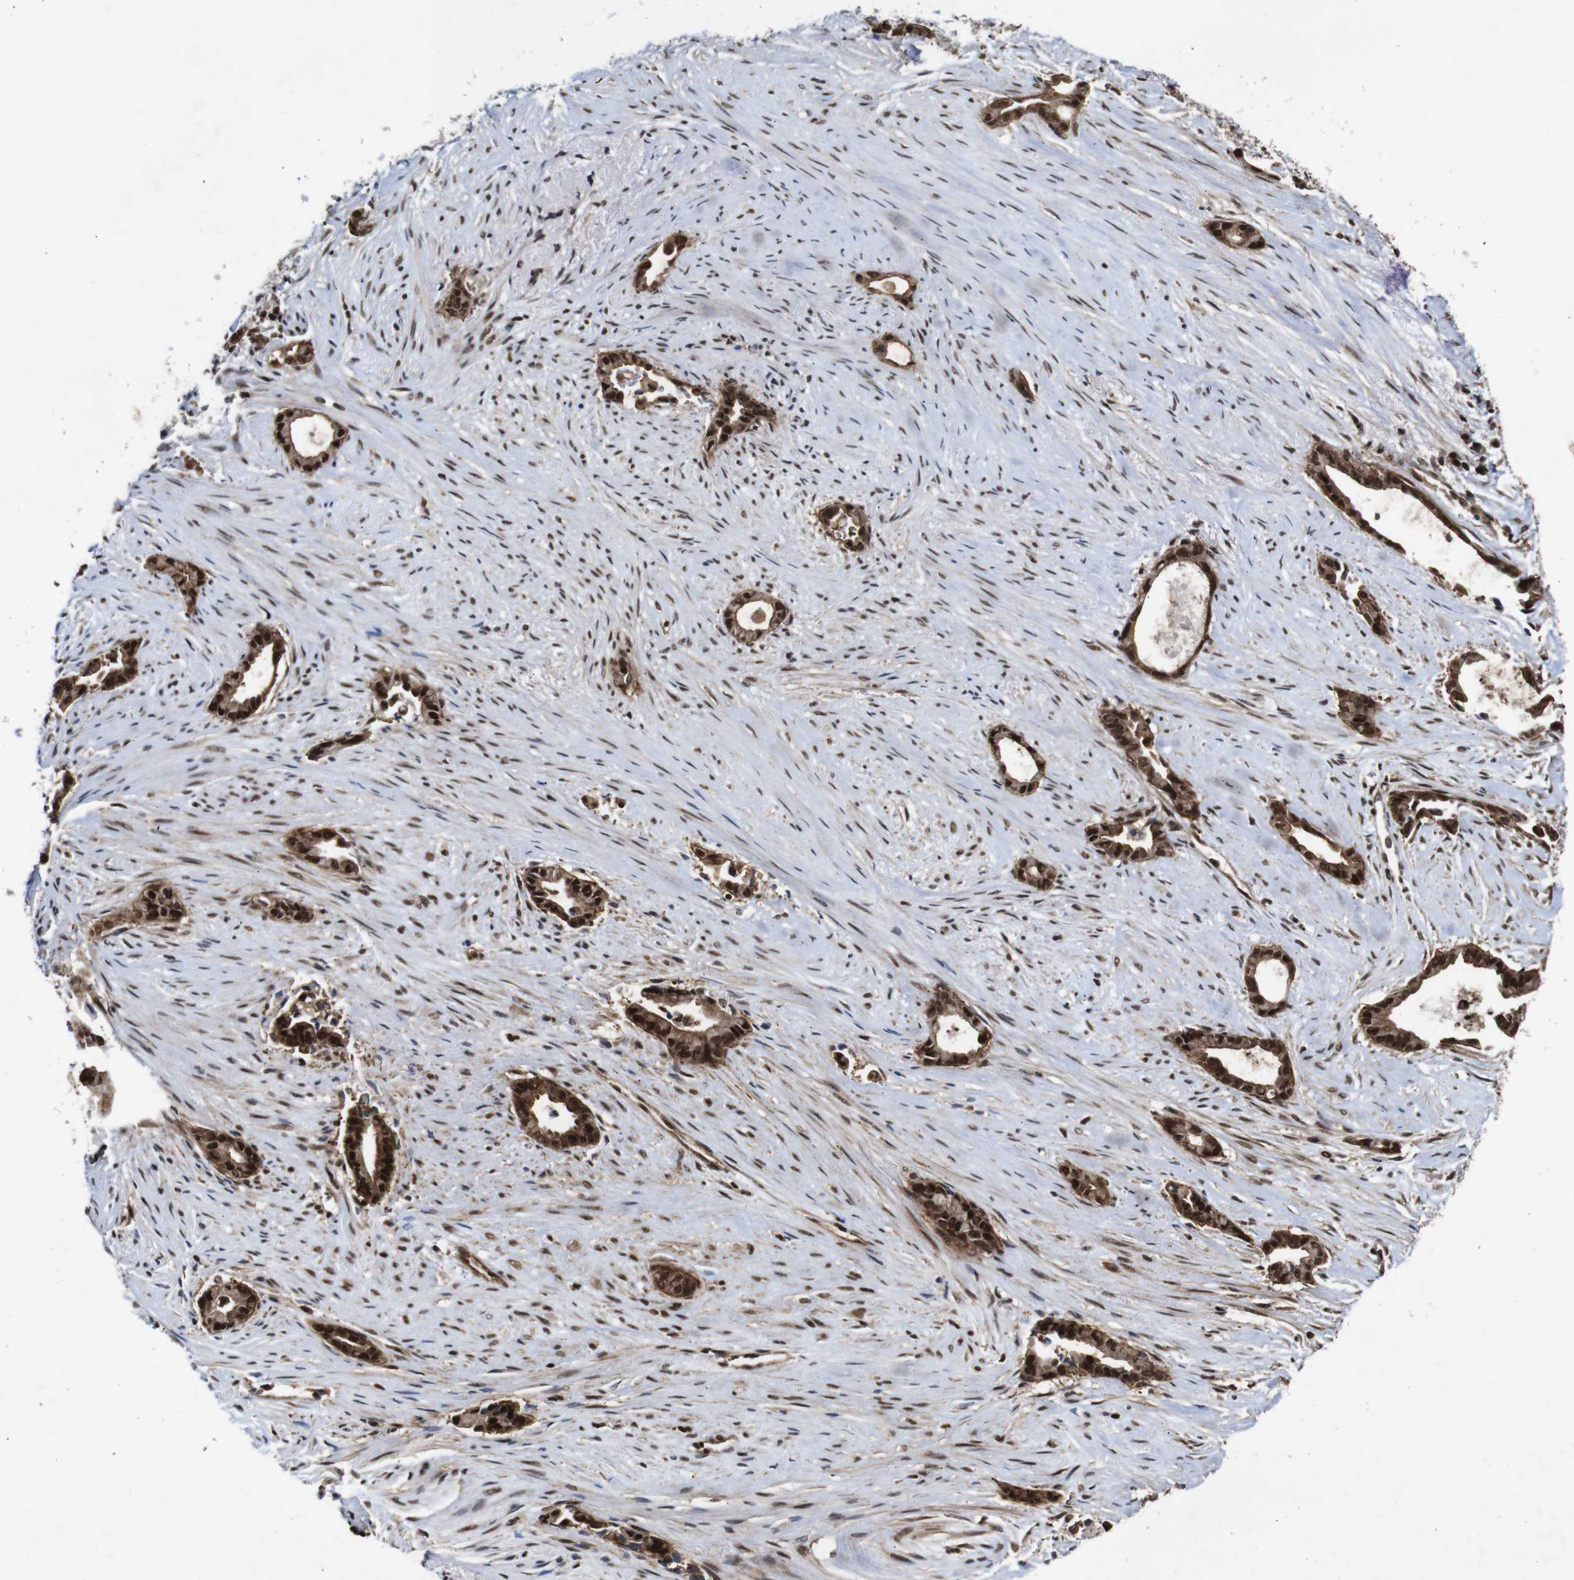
{"staining": {"intensity": "strong", "quantity": ">75%", "location": "cytoplasmic/membranous,nuclear"}, "tissue": "liver cancer", "cell_type": "Tumor cells", "image_type": "cancer", "snomed": [{"axis": "morphology", "description": "Cholangiocarcinoma"}, {"axis": "topography", "description": "Liver"}], "caption": "Human liver cancer stained with a brown dye exhibits strong cytoplasmic/membranous and nuclear positive staining in approximately >75% of tumor cells.", "gene": "NANOS1", "patient": {"sex": "female", "age": 55}}